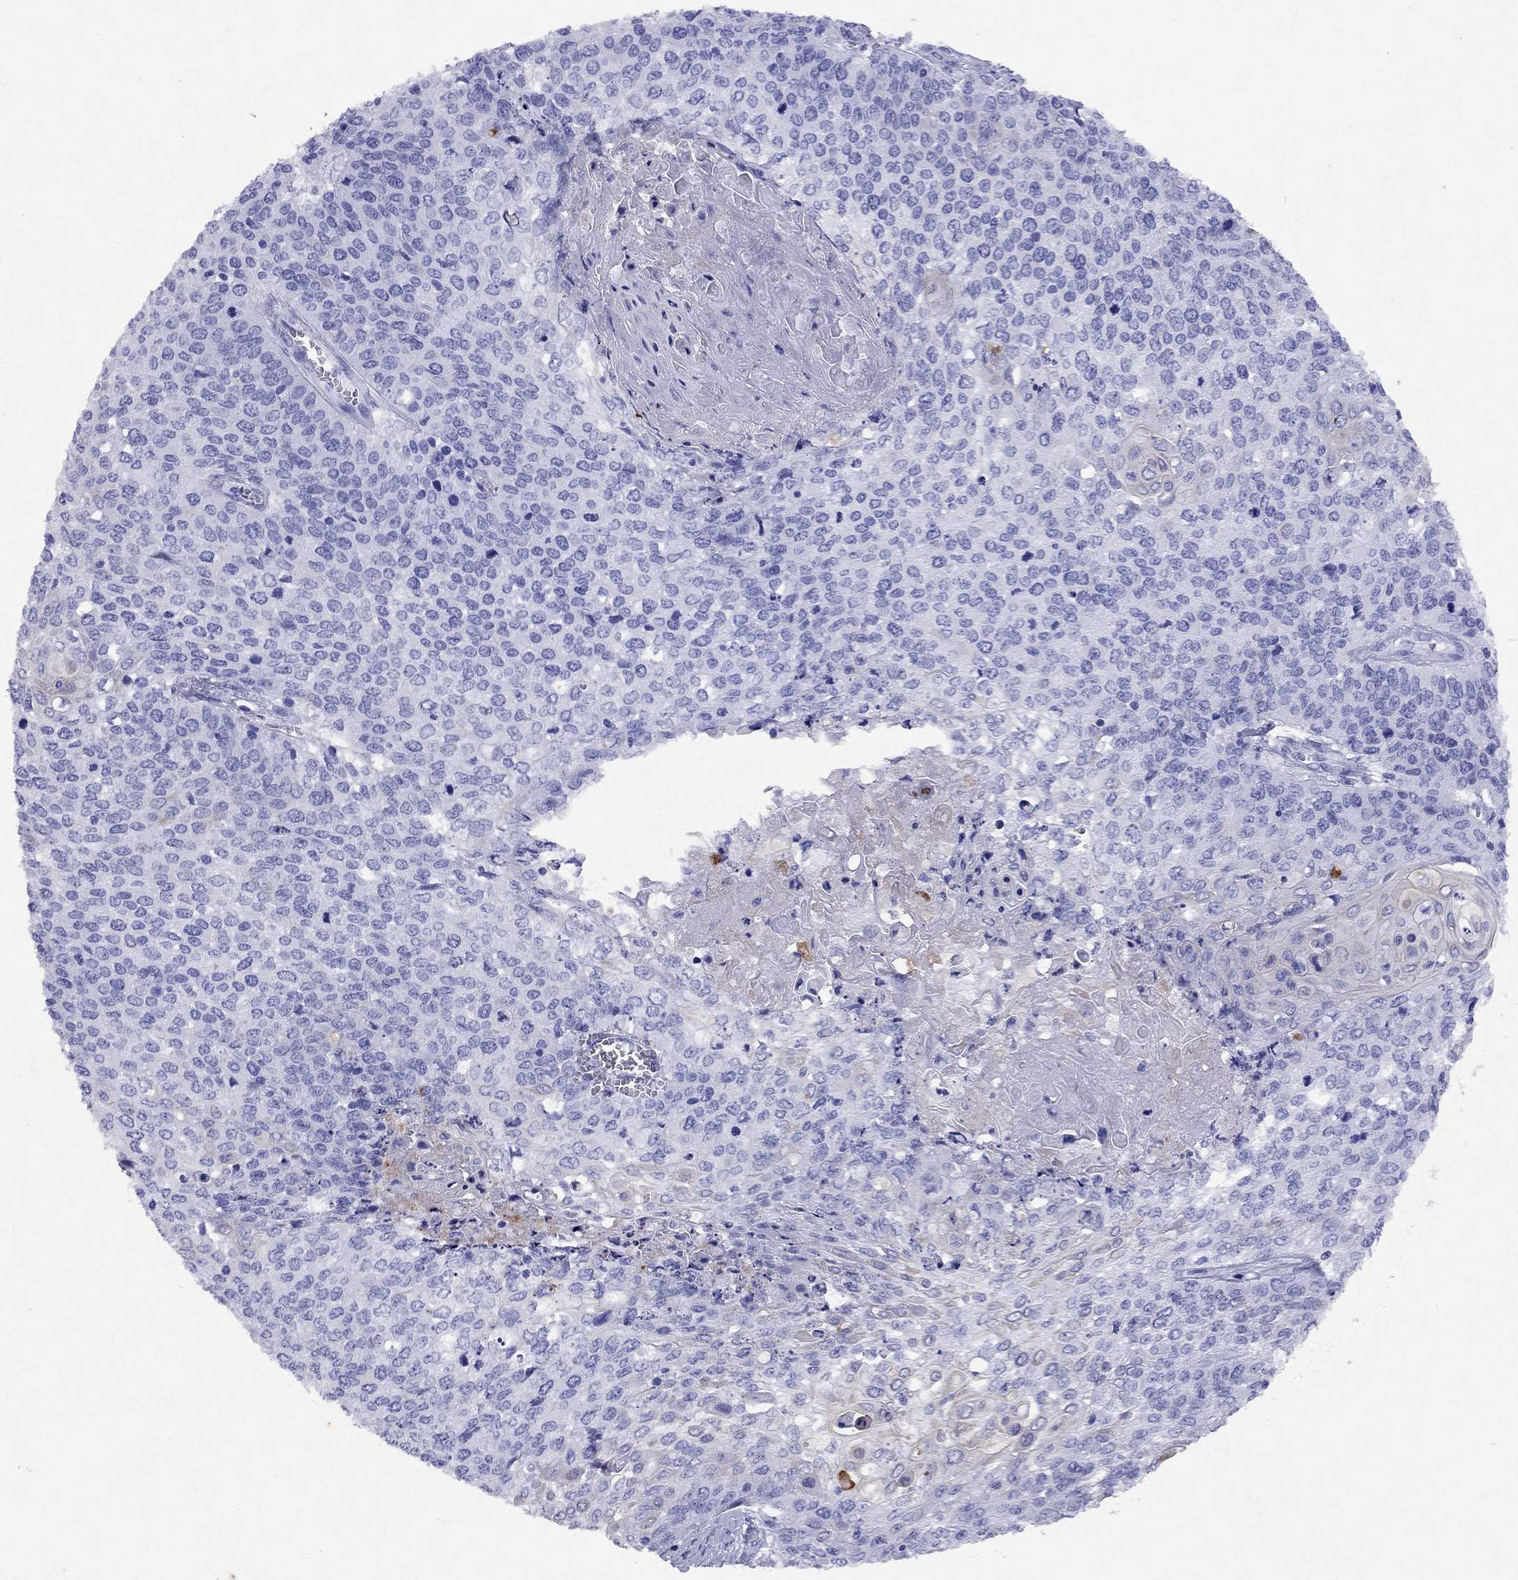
{"staining": {"intensity": "negative", "quantity": "none", "location": "none"}, "tissue": "cervical cancer", "cell_type": "Tumor cells", "image_type": "cancer", "snomed": [{"axis": "morphology", "description": "Squamous cell carcinoma, NOS"}, {"axis": "topography", "description": "Cervix"}], "caption": "This is an immunohistochemistry (IHC) image of human cervical squamous cell carcinoma. There is no expression in tumor cells.", "gene": "ARMC12", "patient": {"sex": "female", "age": 39}}